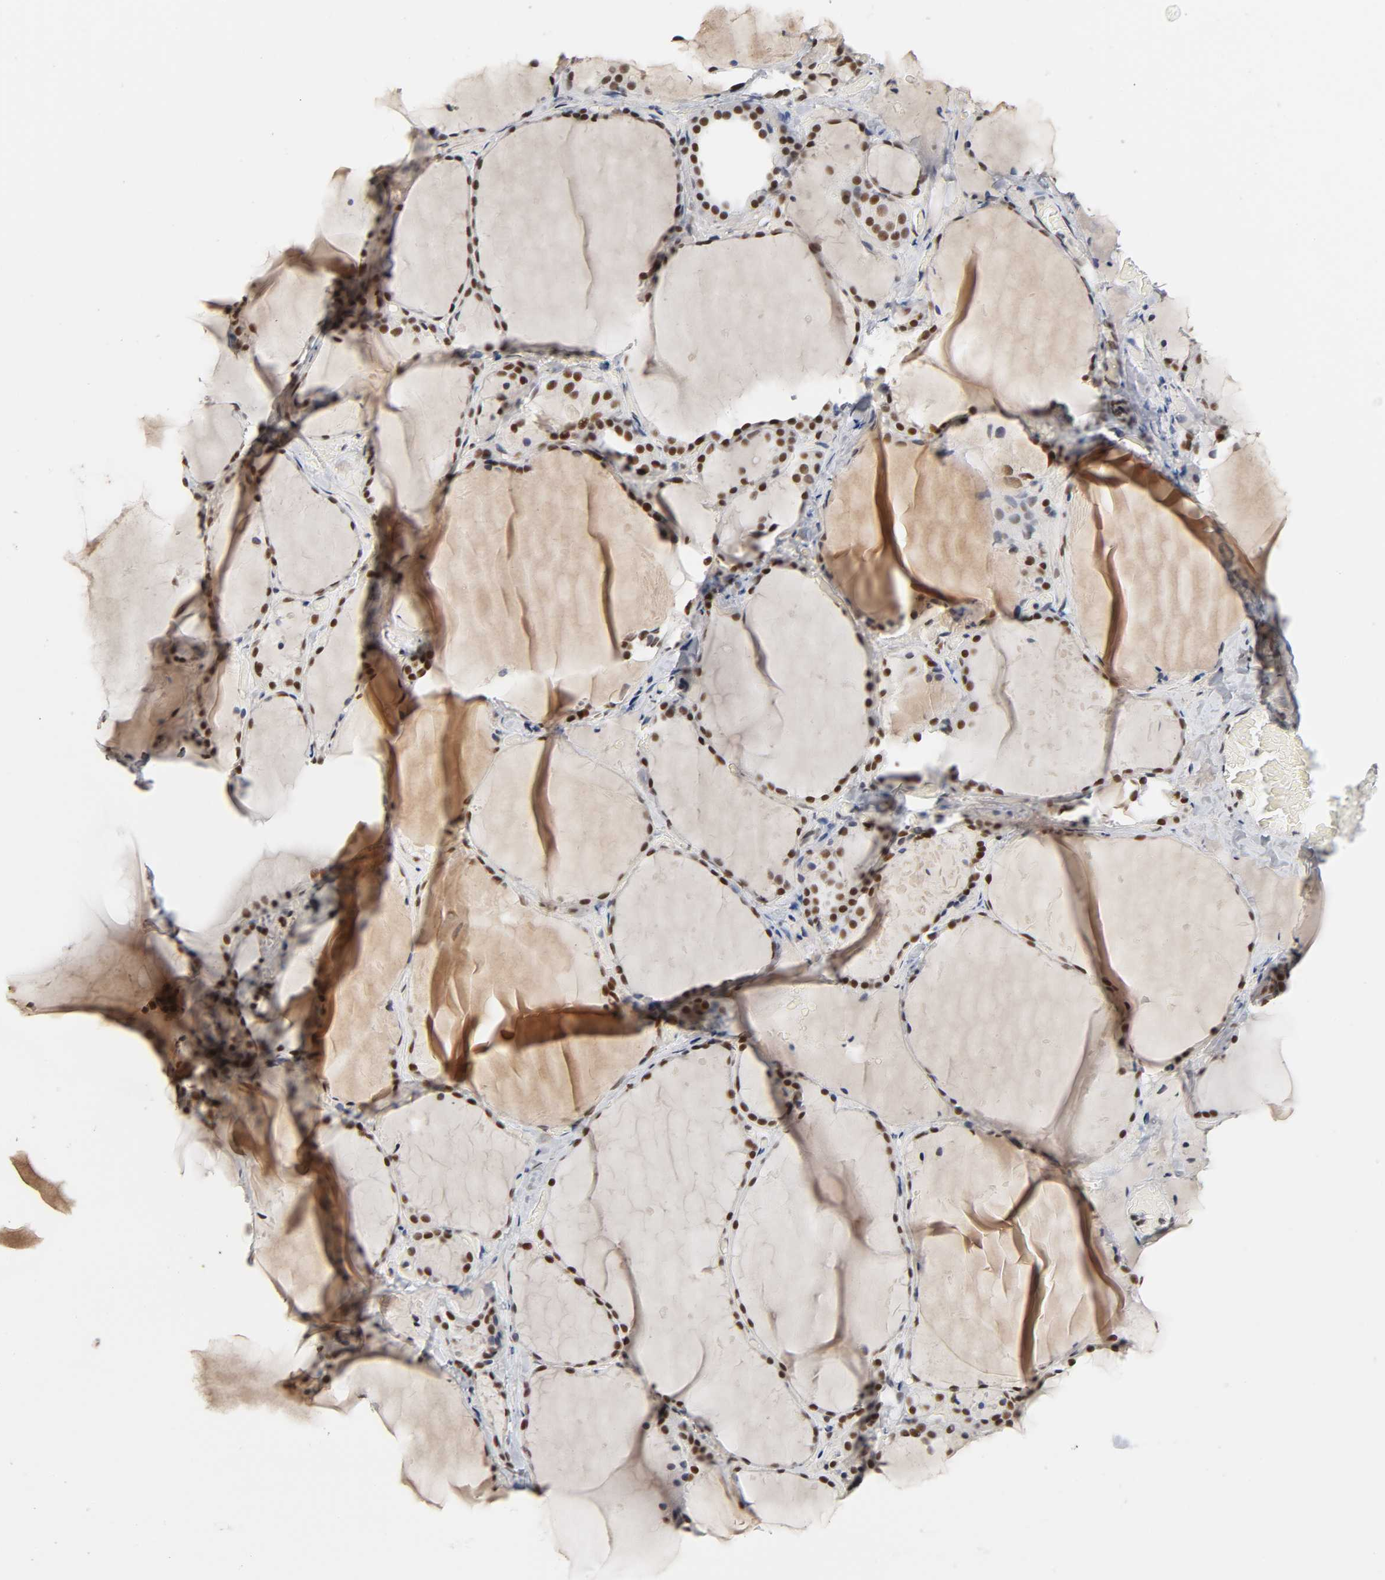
{"staining": {"intensity": "strong", "quantity": ">75%", "location": "nuclear"}, "tissue": "thyroid gland", "cell_type": "Glandular cells", "image_type": "normal", "snomed": [{"axis": "morphology", "description": "Normal tissue, NOS"}, {"axis": "topography", "description": "Thyroid gland"}], "caption": "Strong nuclear protein expression is seen in about >75% of glandular cells in thyroid gland. (IHC, brightfield microscopy, high magnification).", "gene": "TRIM33", "patient": {"sex": "female", "age": 22}}